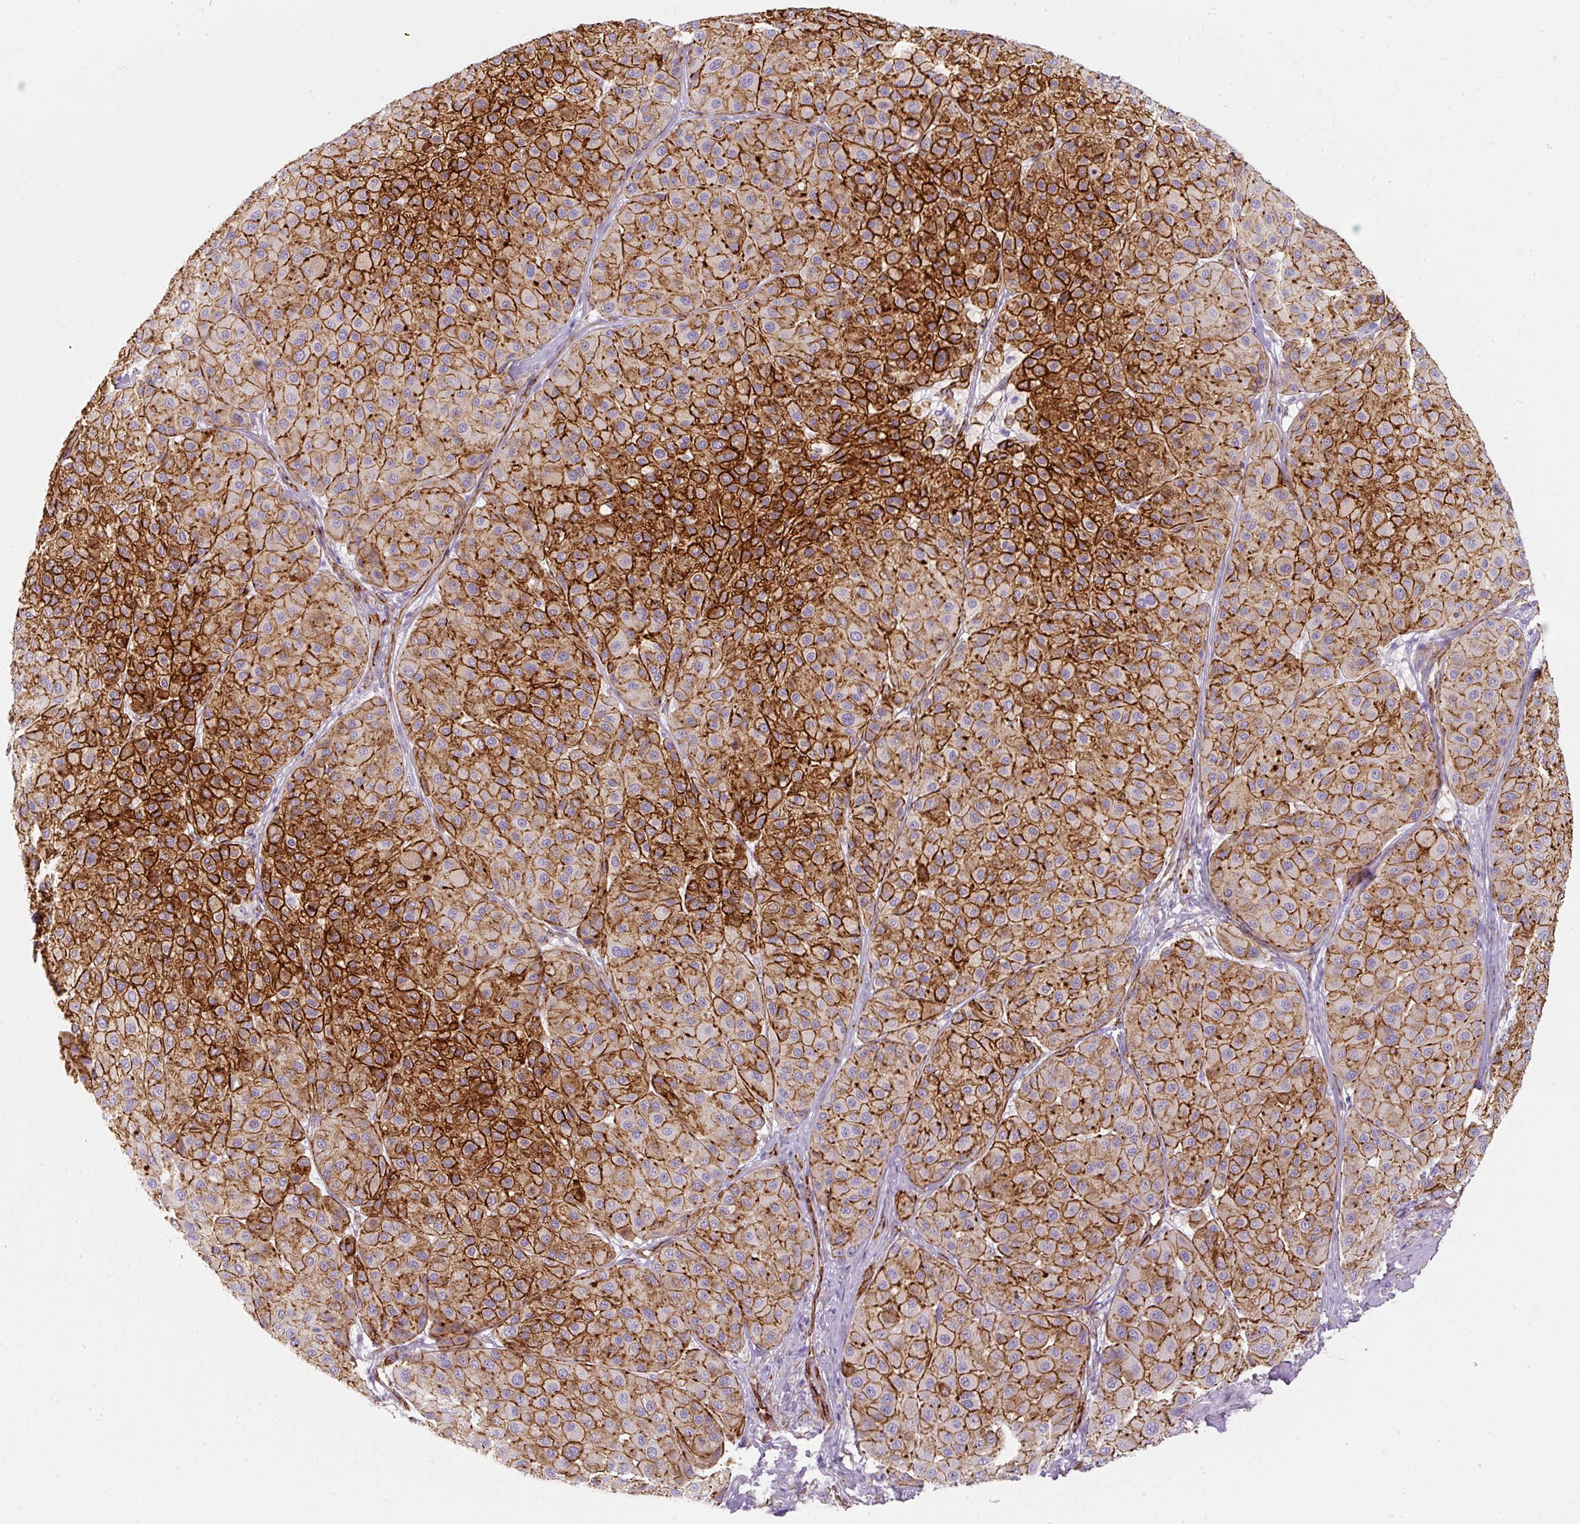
{"staining": {"intensity": "strong", "quantity": ">75%", "location": "cytoplasmic/membranous"}, "tissue": "melanoma", "cell_type": "Tumor cells", "image_type": "cancer", "snomed": [{"axis": "morphology", "description": "Malignant melanoma, Metastatic site"}, {"axis": "topography", "description": "Smooth muscle"}], "caption": "IHC (DAB) staining of human melanoma shows strong cytoplasmic/membranous protein staining in about >75% of tumor cells.", "gene": "CAVIN3", "patient": {"sex": "male", "age": 41}}